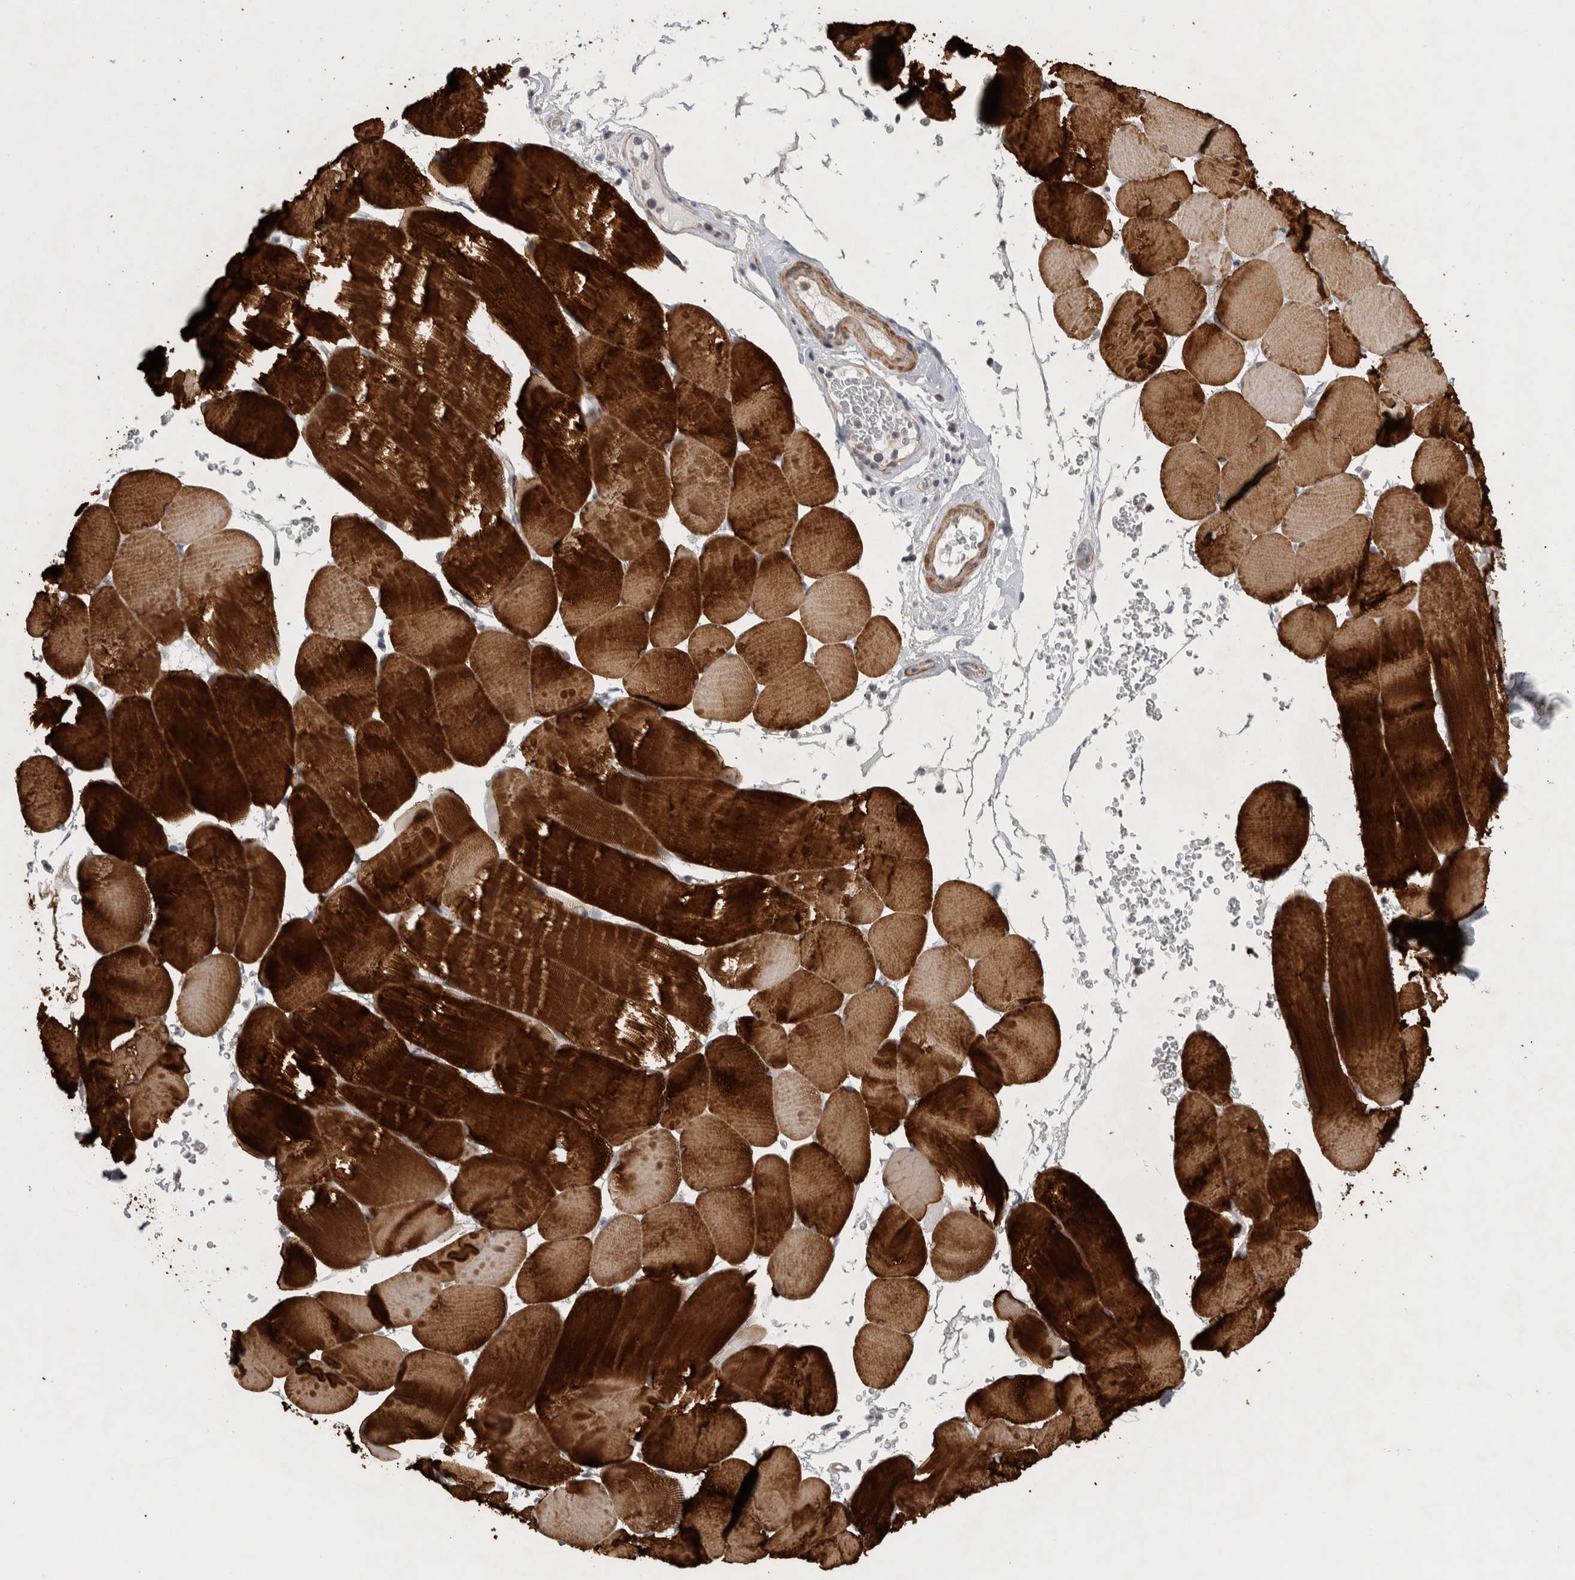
{"staining": {"intensity": "strong", "quantity": ">75%", "location": "cytoplasmic/membranous"}, "tissue": "skeletal muscle", "cell_type": "Myocytes", "image_type": "normal", "snomed": [{"axis": "morphology", "description": "Normal tissue, NOS"}, {"axis": "topography", "description": "Skeletal muscle"}], "caption": "Immunohistochemical staining of normal human skeletal muscle displays high levels of strong cytoplasmic/membranous staining in approximately >75% of myocytes. The staining was performed using DAB to visualize the protein expression in brown, while the nuclei were stained in blue with hematoxylin (Magnification: 20x).", "gene": "SFXN2", "patient": {"sex": "male", "age": 62}}